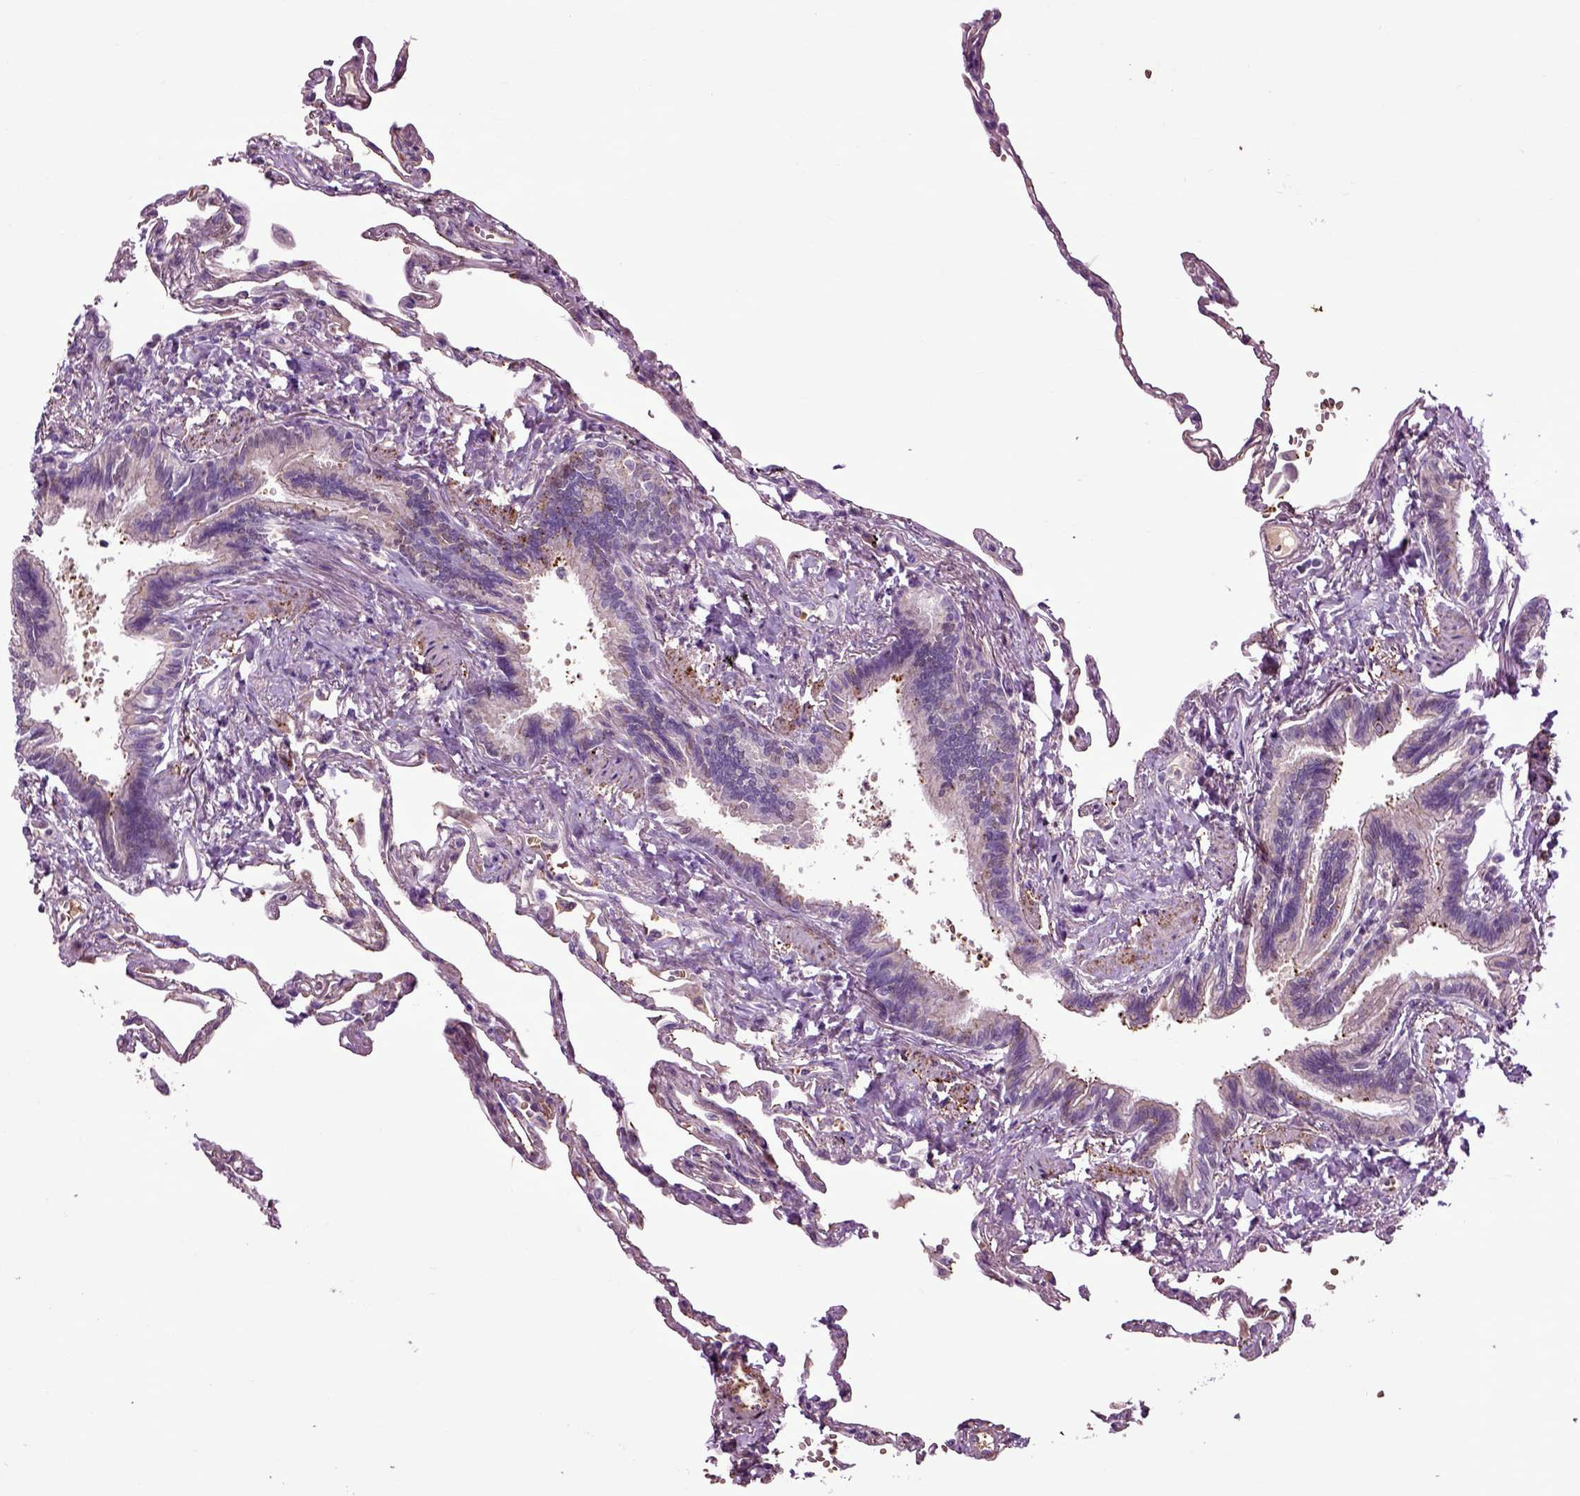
{"staining": {"intensity": "negative", "quantity": "none", "location": "none"}, "tissue": "lung", "cell_type": "Alveolar cells", "image_type": "normal", "snomed": [{"axis": "morphology", "description": "Normal tissue, NOS"}, {"axis": "topography", "description": "Lung"}], "caption": "Alveolar cells are negative for protein expression in normal human lung. (Brightfield microscopy of DAB (3,3'-diaminobenzidine) IHC at high magnification).", "gene": "SPON1", "patient": {"sex": "male", "age": 78}}